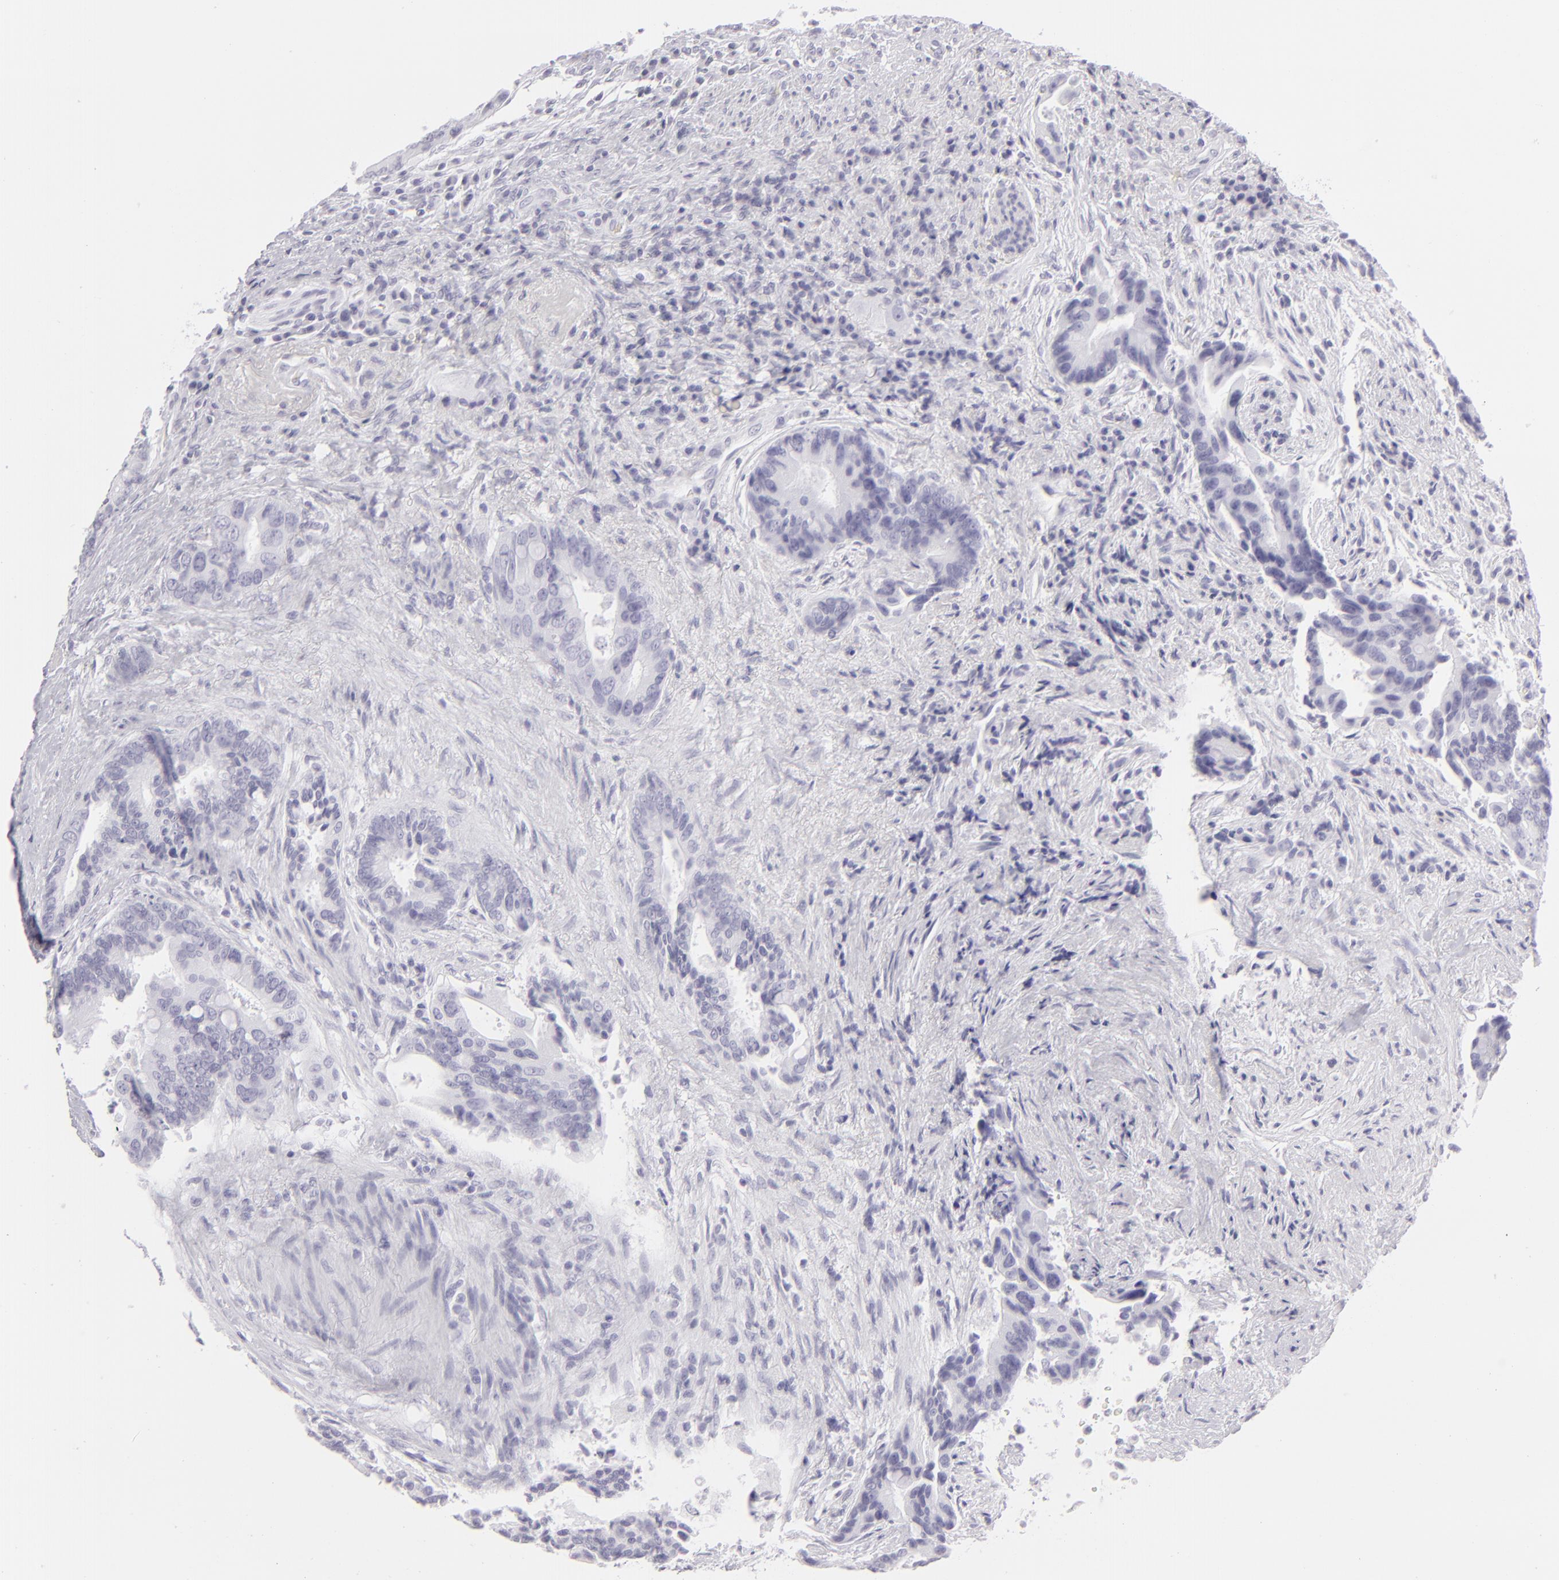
{"staining": {"intensity": "negative", "quantity": "none", "location": "none"}, "tissue": "colorectal cancer", "cell_type": "Tumor cells", "image_type": "cancer", "snomed": [{"axis": "morphology", "description": "Adenocarcinoma, NOS"}, {"axis": "topography", "description": "Rectum"}], "caption": "Photomicrograph shows no significant protein expression in tumor cells of adenocarcinoma (colorectal).", "gene": "FLG", "patient": {"sex": "female", "age": 67}}